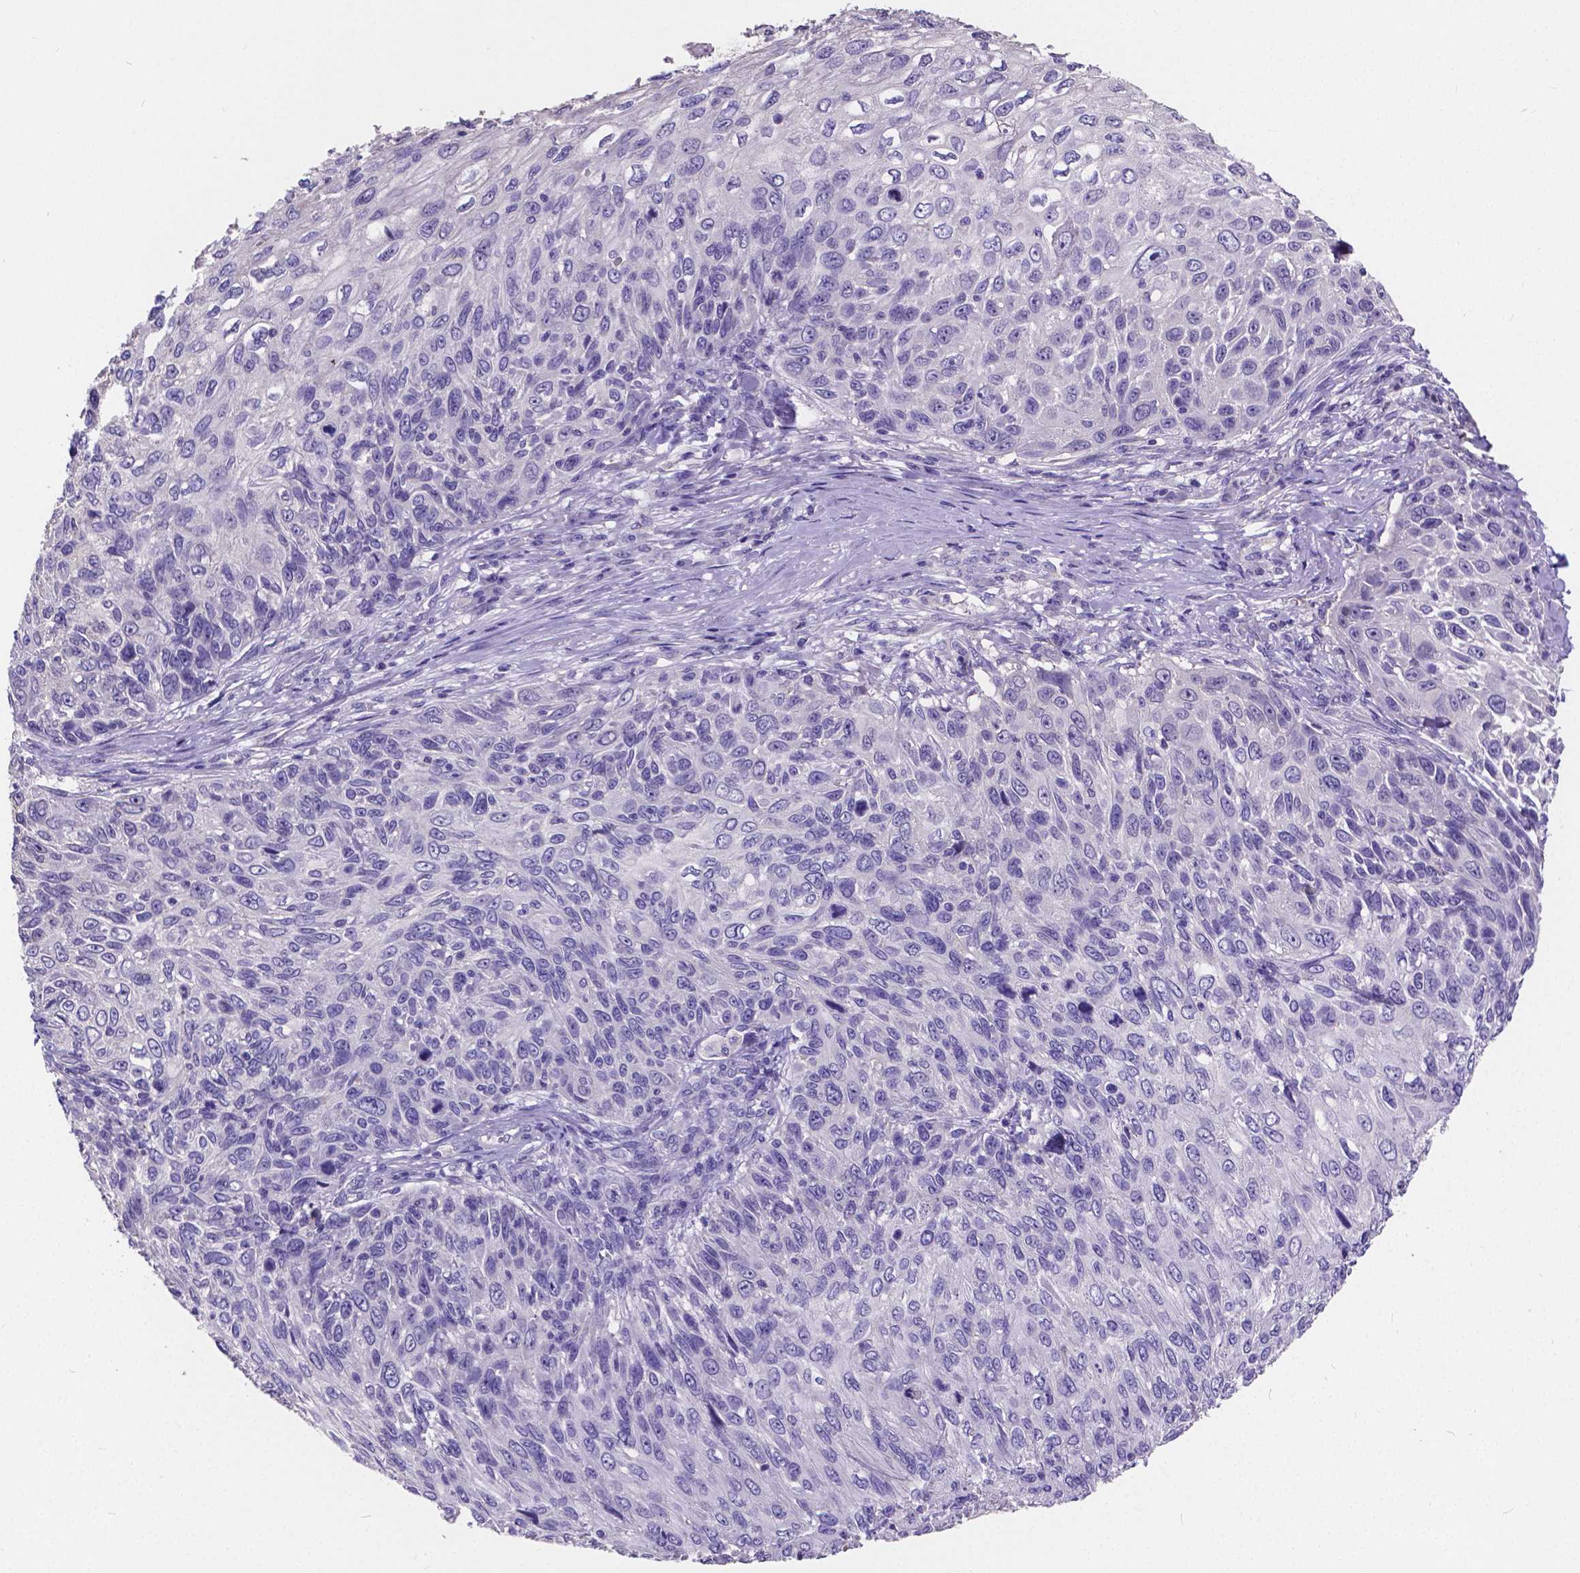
{"staining": {"intensity": "negative", "quantity": "none", "location": "none"}, "tissue": "skin cancer", "cell_type": "Tumor cells", "image_type": "cancer", "snomed": [{"axis": "morphology", "description": "Squamous cell carcinoma, NOS"}, {"axis": "topography", "description": "Skin"}], "caption": "The immunohistochemistry (IHC) histopathology image has no significant staining in tumor cells of skin cancer tissue. (Stains: DAB immunohistochemistry (IHC) with hematoxylin counter stain, Microscopy: brightfield microscopy at high magnification).", "gene": "ATP6V1D", "patient": {"sex": "male", "age": 92}}